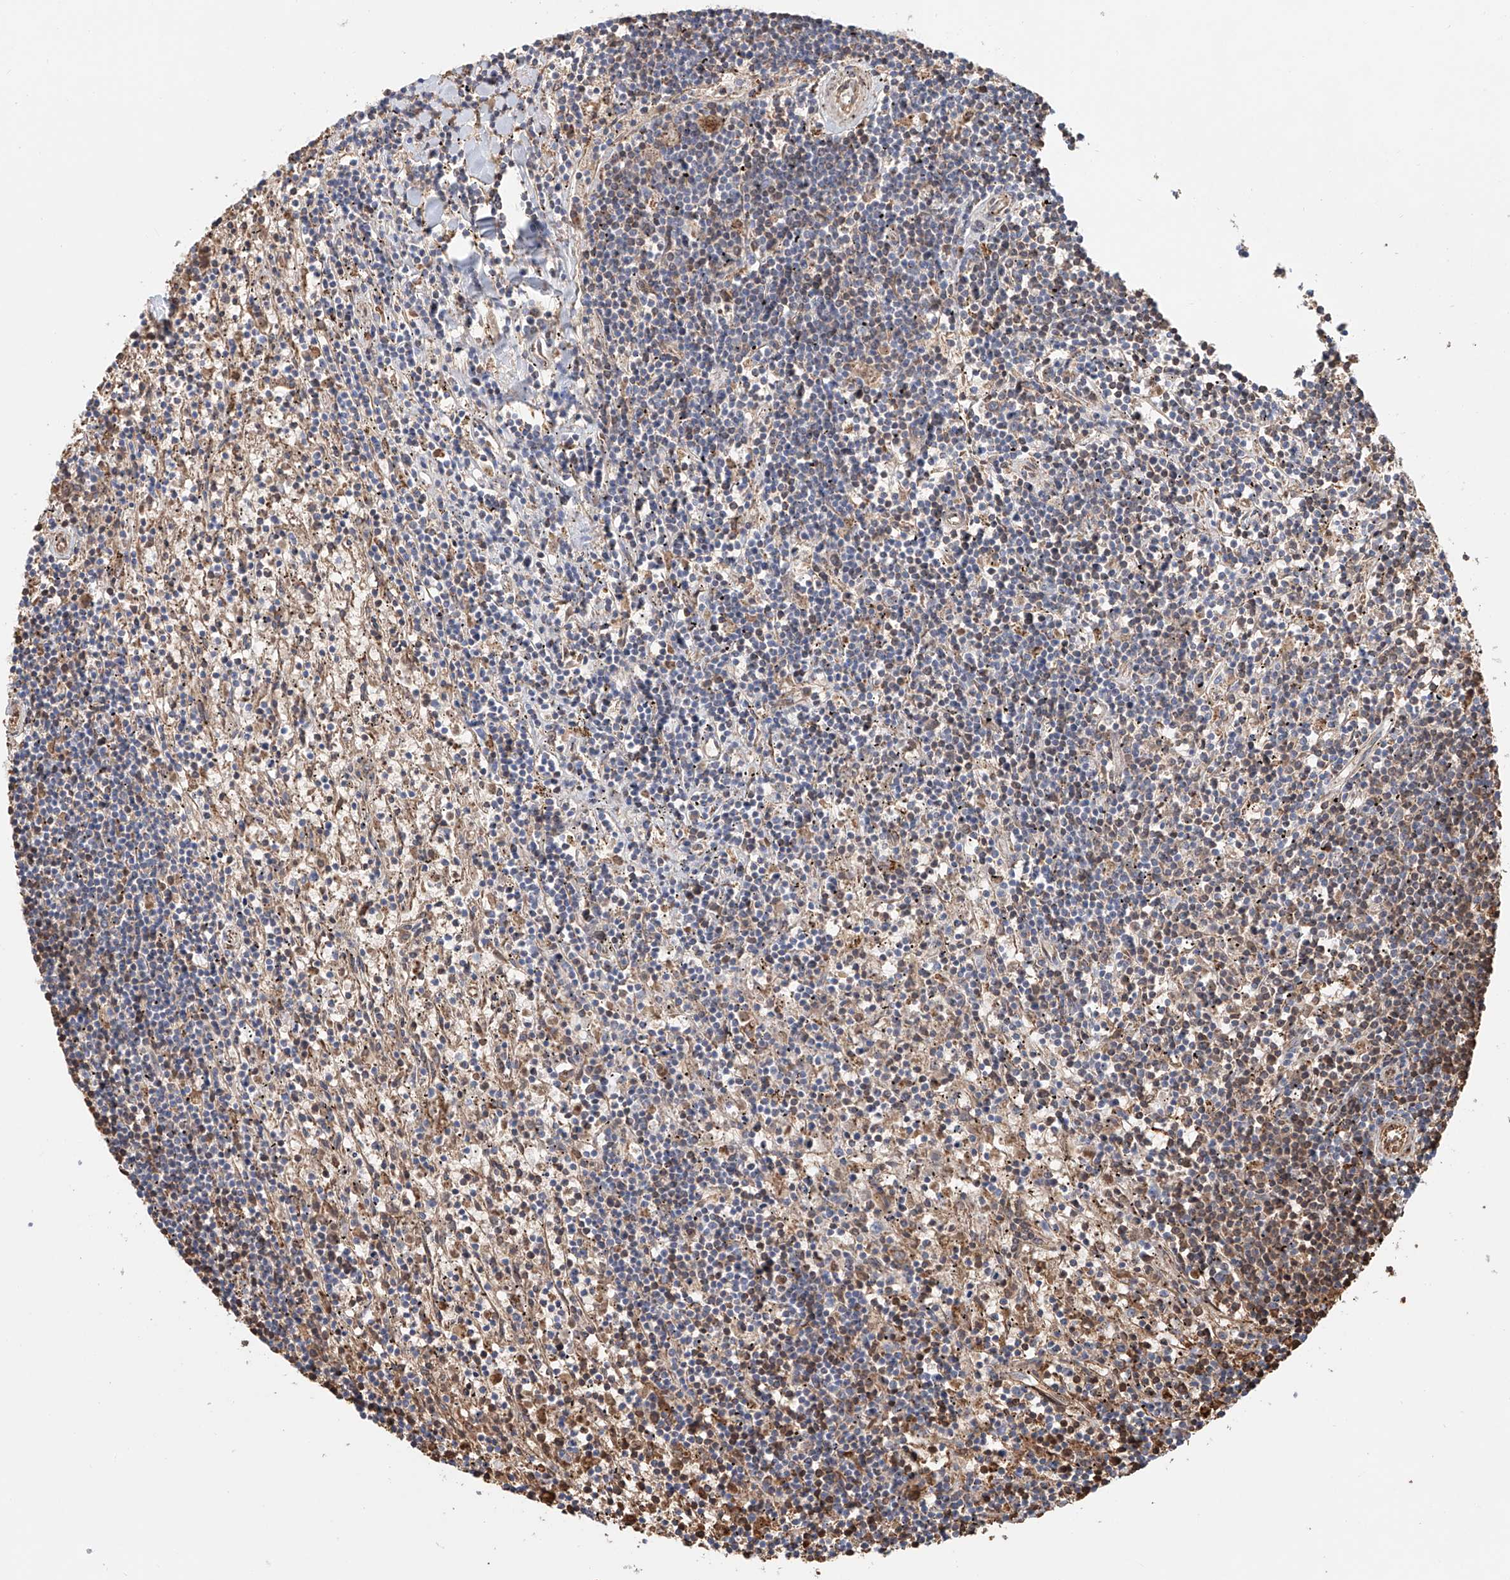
{"staining": {"intensity": "weak", "quantity": "<25%", "location": "cytoplasmic/membranous"}, "tissue": "lymphoma", "cell_type": "Tumor cells", "image_type": "cancer", "snomed": [{"axis": "morphology", "description": "Malignant lymphoma, non-Hodgkin's type, Low grade"}, {"axis": "topography", "description": "Spleen"}], "caption": "Immunohistochemistry (IHC) photomicrograph of lymphoma stained for a protein (brown), which exhibits no positivity in tumor cells.", "gene": "MCL1", "patient": {"sex": "male", "age": 76}}